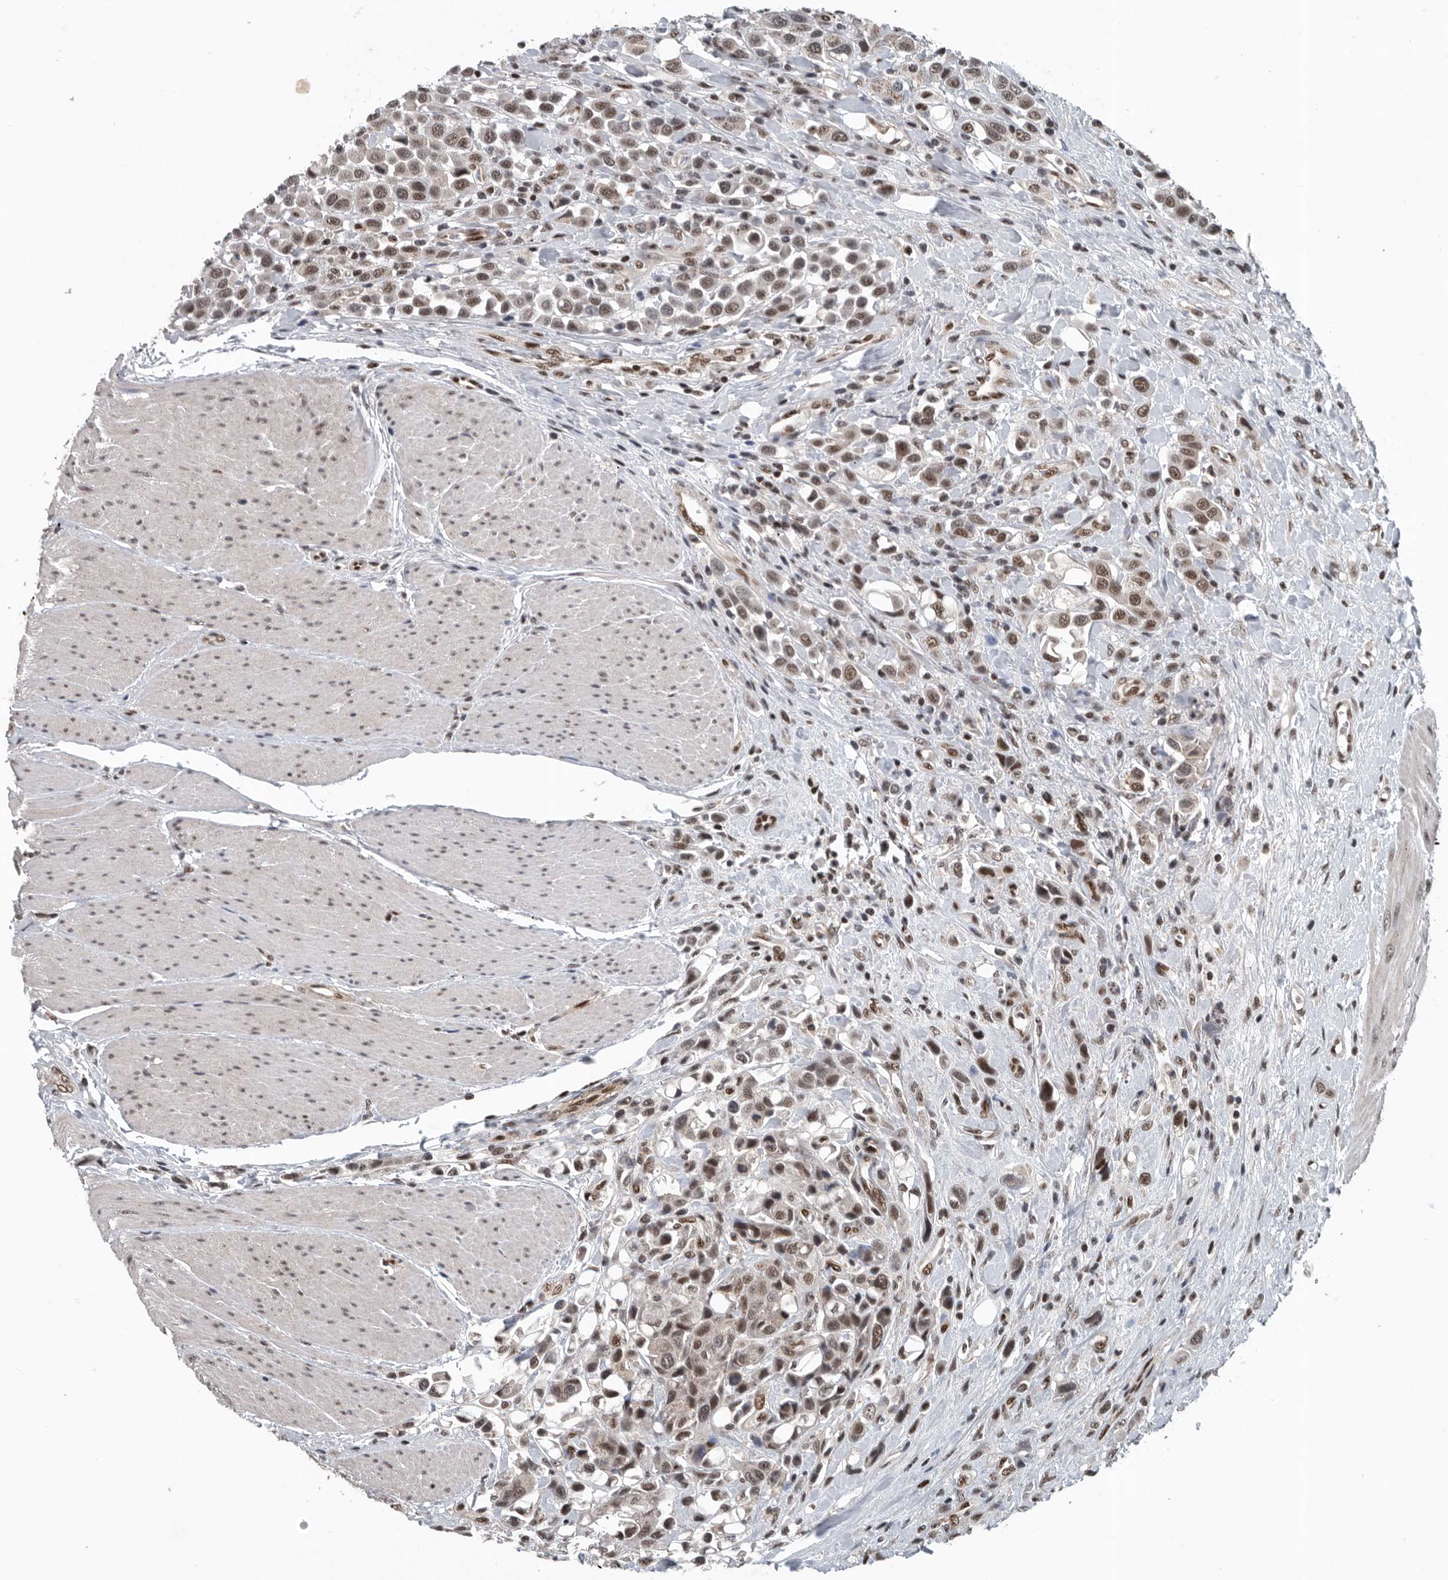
{"staining": {"intensity": "moderate", "quantity": ">75%", "location": "nuclear"}, "tissue": "urothelial cancer", "cell_type": "Tumor cells", "image_type": "cancer", "snomed": [{"axis": "morphology", "description": "Urothelial carcinoma, High grade"}, {"axis": "topography", "description": "Urinary bladder"}], "caption": "Tumor cells reveal medium levels of moderate nuclear expression in approximately >75% of cells in human urothelial carcinoma (high-grade). The staining is performed using DAB brown chromogen to label protein expression. The nuclei are counter-stained blue using hematoxylin.", "gene": "SENP7", "patient": {"sex": "male", "age": 50}}